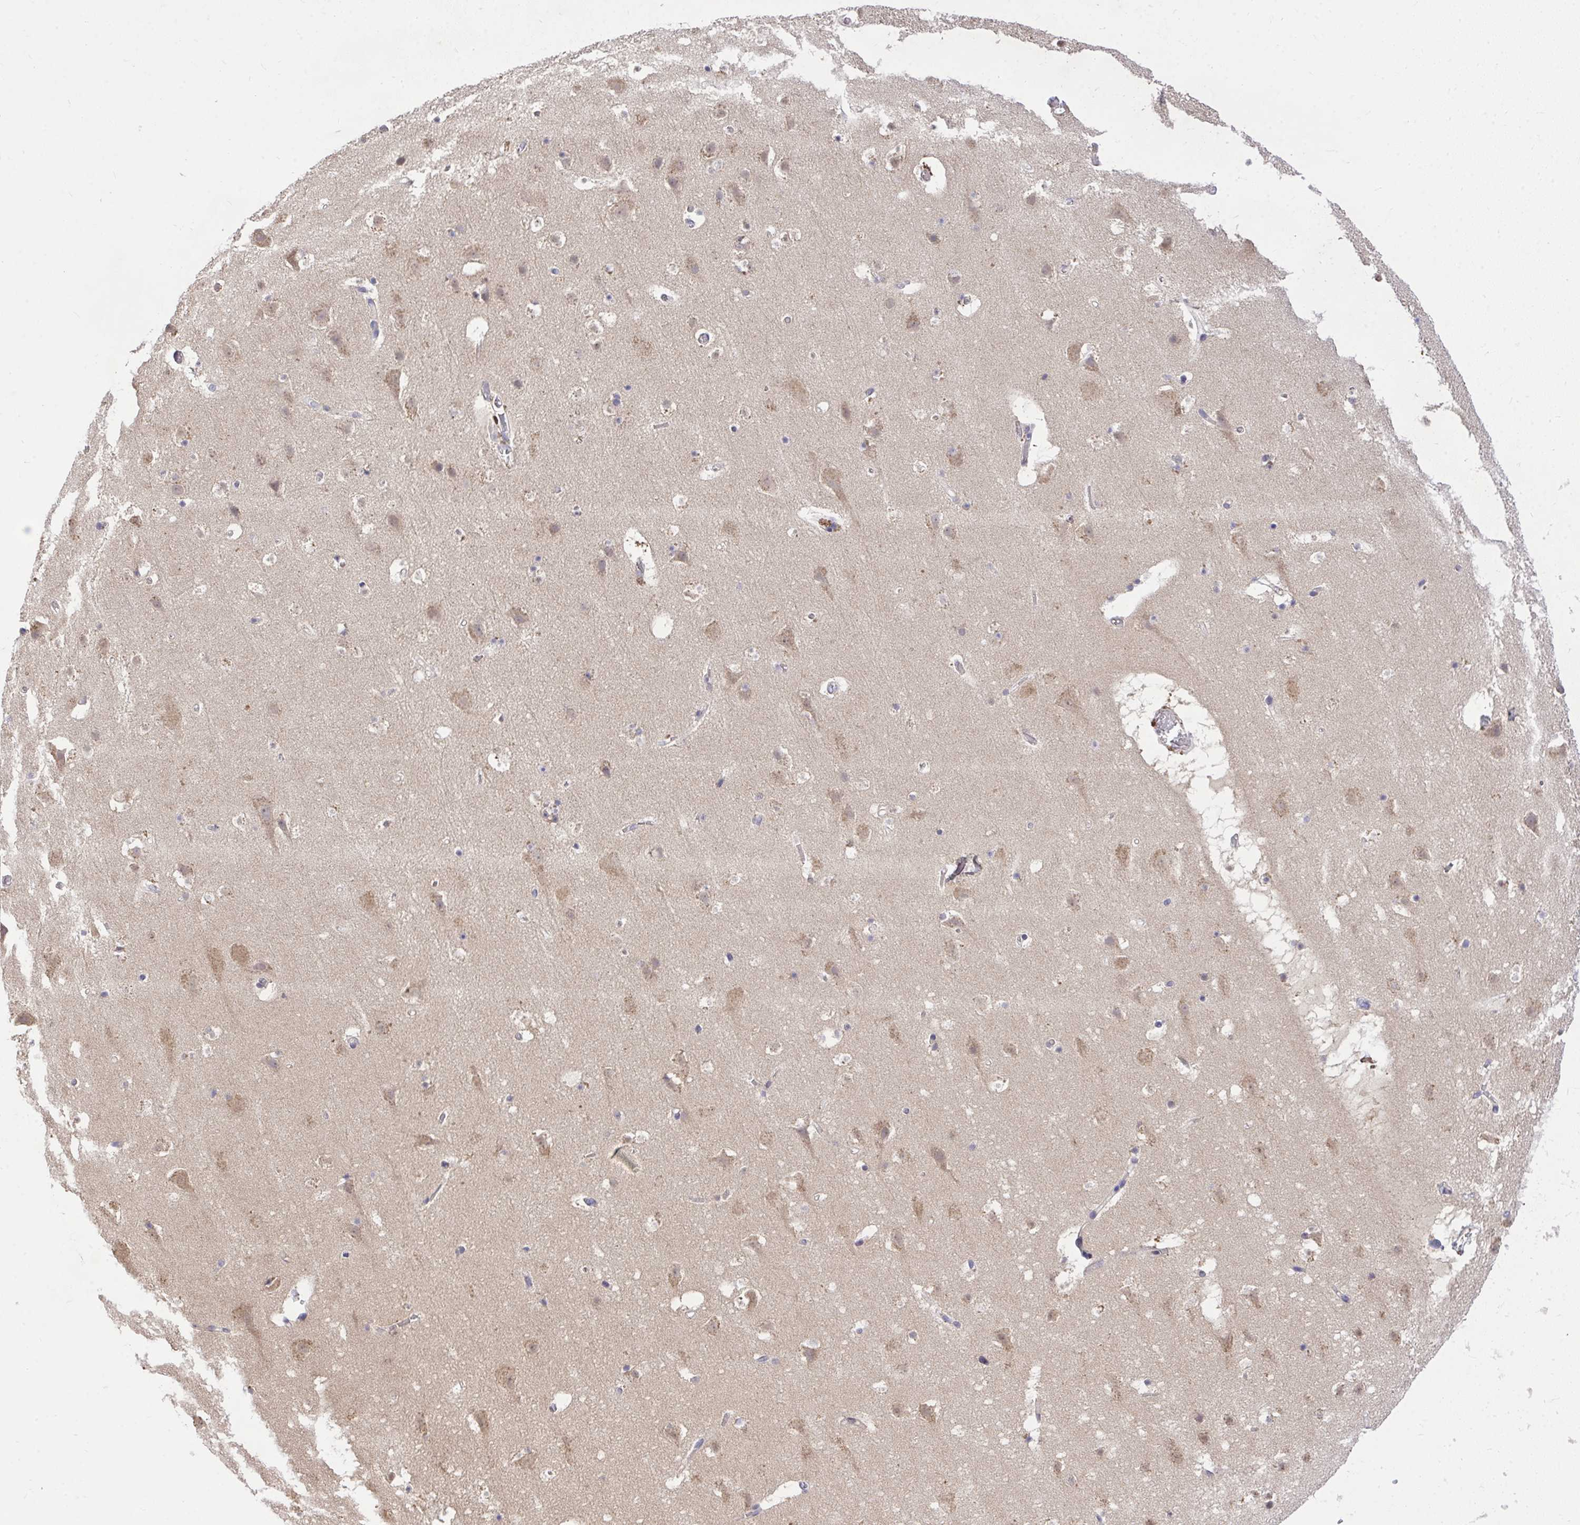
{"staining": {"intensity": "weak", "quantity": "25%-75%", "location": "cytoplasmic/membranous"}, "tissue": "cerebral cortex", "cell_type": "Endothelial cells", "image_type": "normal", "snomed": [{"axis": "morphology", "description": "Normal tissue, NOS"}, {"axis": "topography", "description": "Cerebral cortex"}], "caption": "Human cerebral cortex stained with a brown dye shows weak cytoplasmic/membranous positive expression in about 25%-75% of endothelial cells.", "gene": "MPC2", "patient": {"sex": "female", "age": 42}}